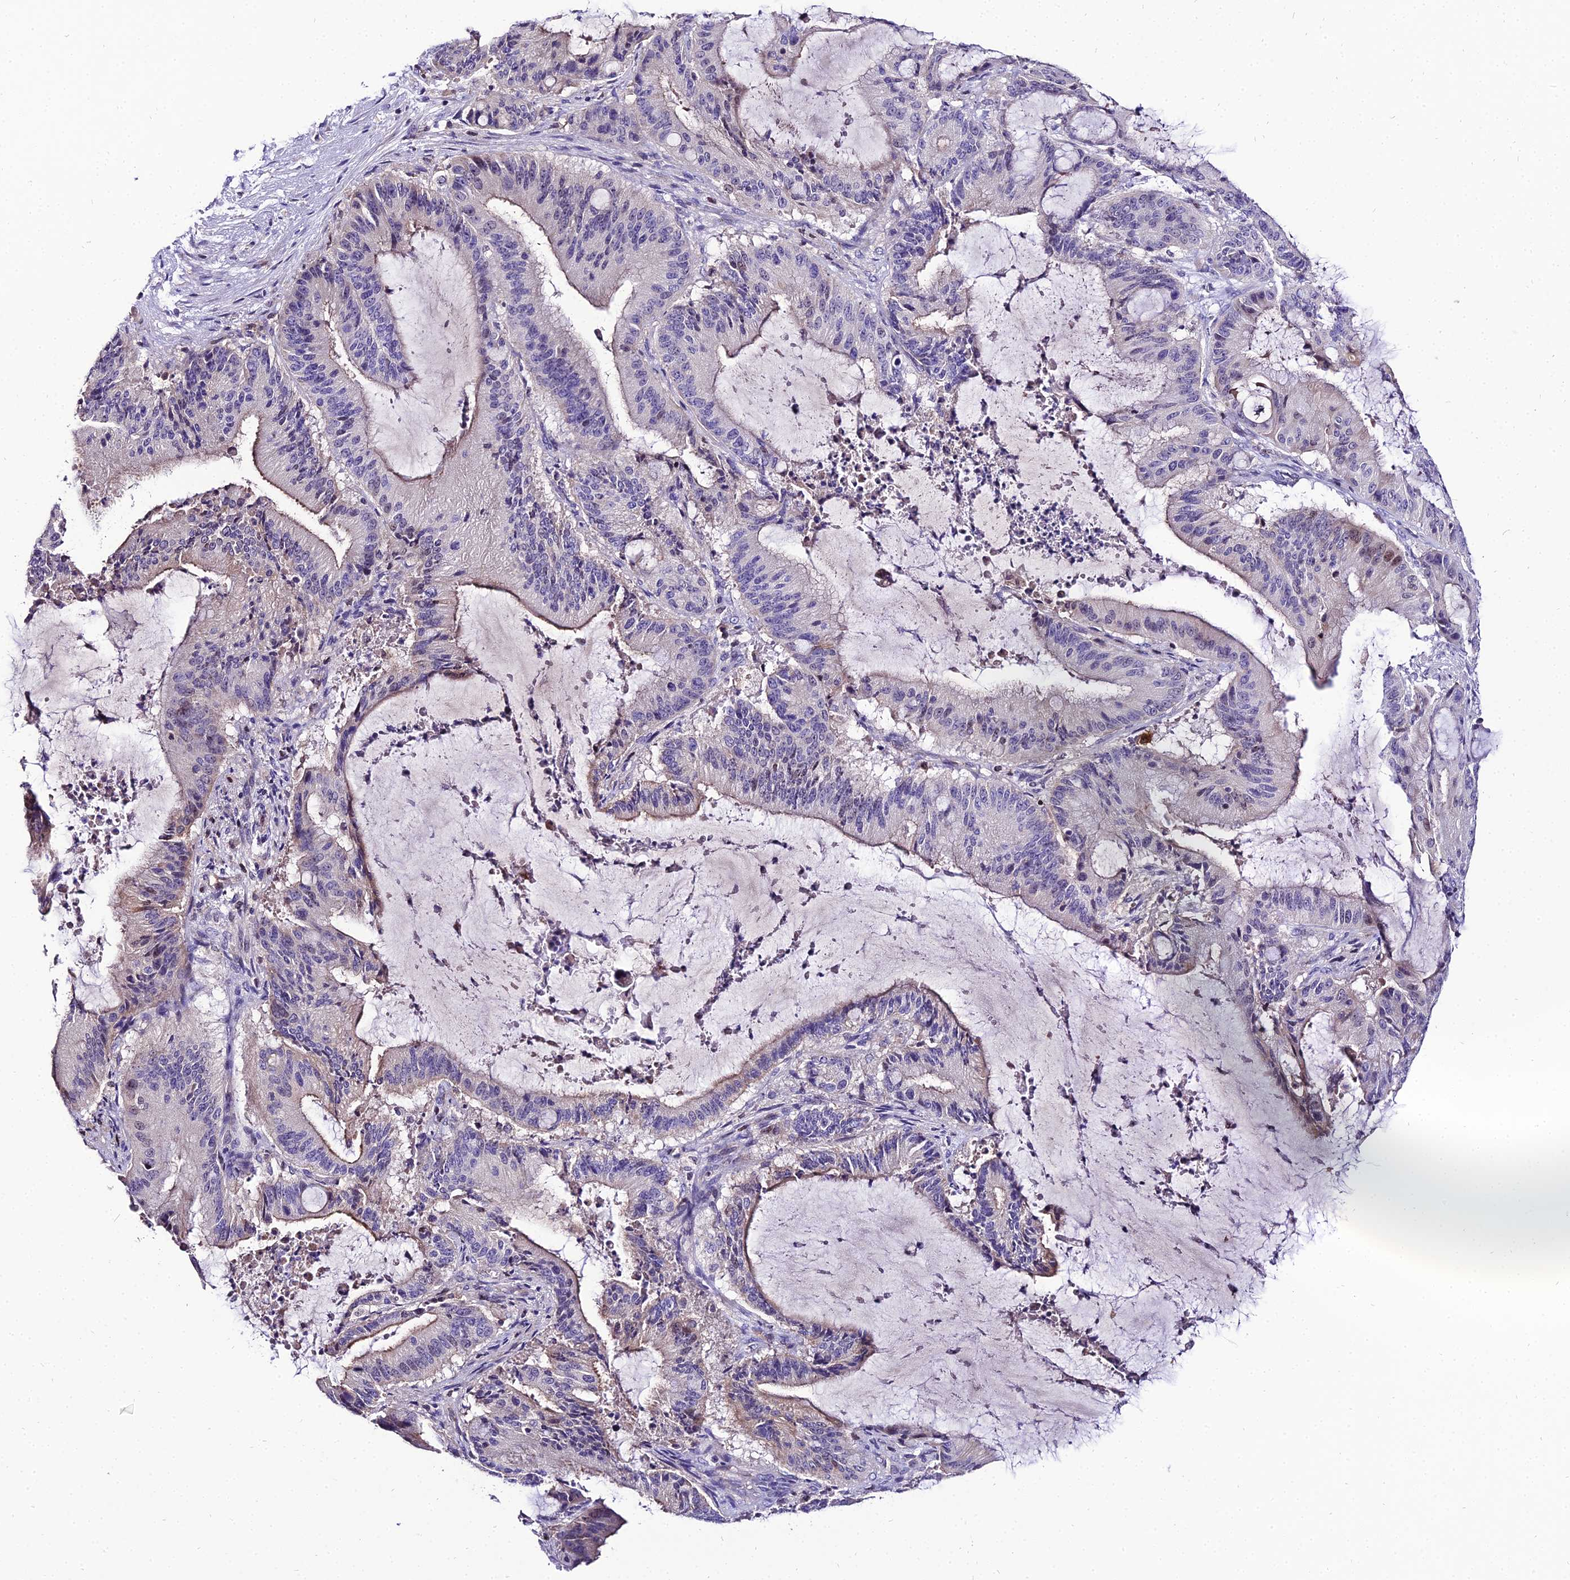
{"staining": {"intensity": "weak", "quantity": "25%-75%", "location": "cytoplasmic/membranous"}, "tissue": "liver cancer", "cell_type": "Tumor cells", "image_type": "cancer", "snomed": [{"axis": "morphology", "description": "Normal tissue, NOS"}, {"axis": "morphology", "description": "Cholangiocarcinoma"}, {"axis": "topography", "description": "Liver"}, {"axis": "topography", "description": "Peripheral nerve tissue"}], "caption": "Liver cholangiocarcinoma was stained to show a protein in brown. There is low levels of weak cytoplasmic/membranous expression in approximately 25%-75% of tumor cells.", "gene": "SHQ1", "patient": {"sex": "female", "age": 73}}